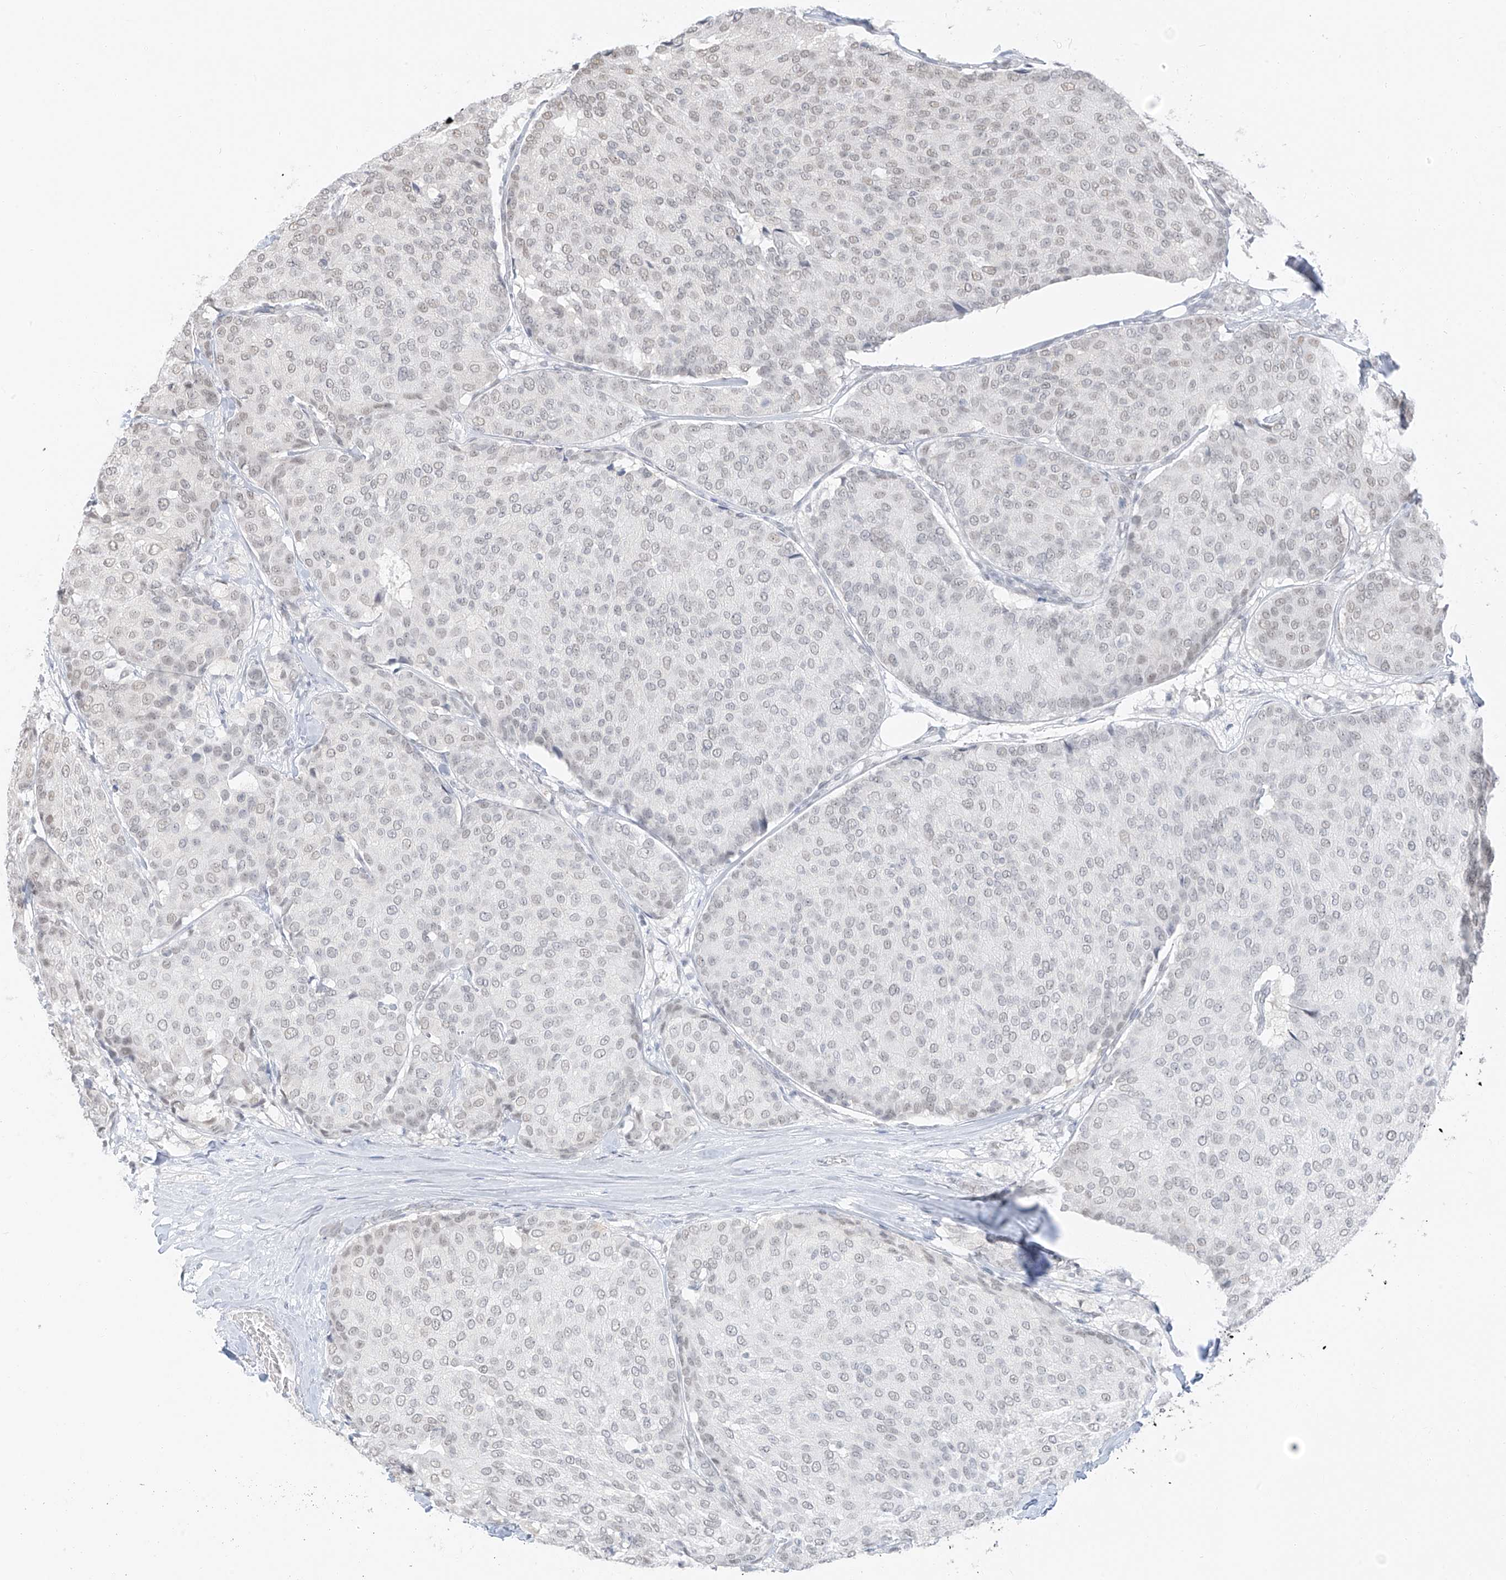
{"staining": {"intensity": "negative", "quantity": "none", "location": "none"}, "tissue": "breast cancer", "cell_type": "Tumor cells", "image_type": "cancer", "snomed": [{"axis": "morphology", "description": "Duct carcinoma"}, {"axis": "topography", "description": "Breast"}], "caption": "Immunohistochemical staining of human breast cancer (invasive ductal carcinoma) reveals no significant staining in tumor cells.", "gene": "PGC", "patient": {"sex": "female", "age": 75}}